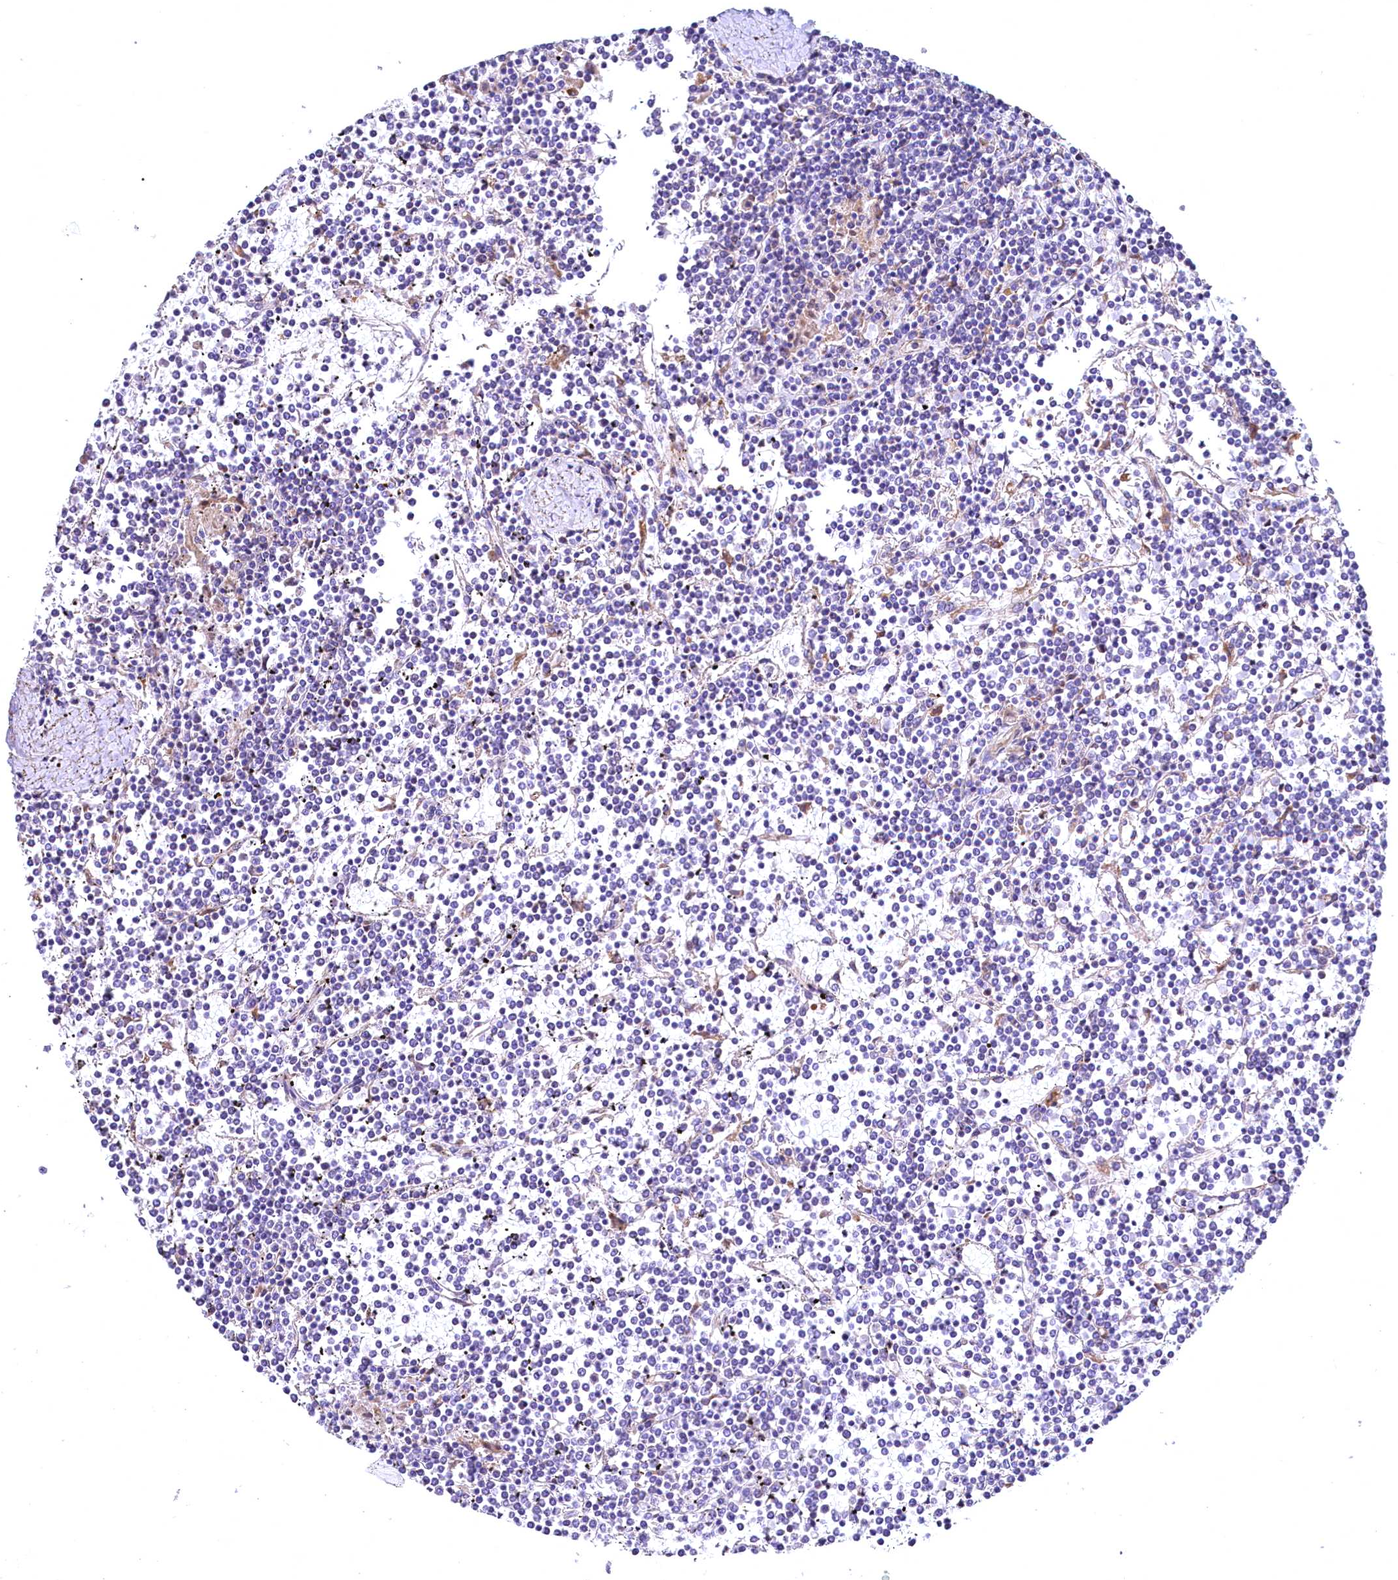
{"staining": {"intensity": "negative", "quantity": "none", "location": "none"}, "tissue": "lymphoma", "cell_type": "Tumor cells", "image_type": "cancer", "snomed": [{"axis": "morphology", "description": "Malignant lymphoma, non-Hodgkin's type, Low grade"}, {"axis": "topography", "description": "Spleen"}], "caption": "An IHC image of lymphoma is shown. There is no staining in tumor cells of lymphoma. (DAB IHC visualized using brightfield microscopy, high magnification).", "gene": "WNT8A", "patient": {"sex": "female", "age": 19}}